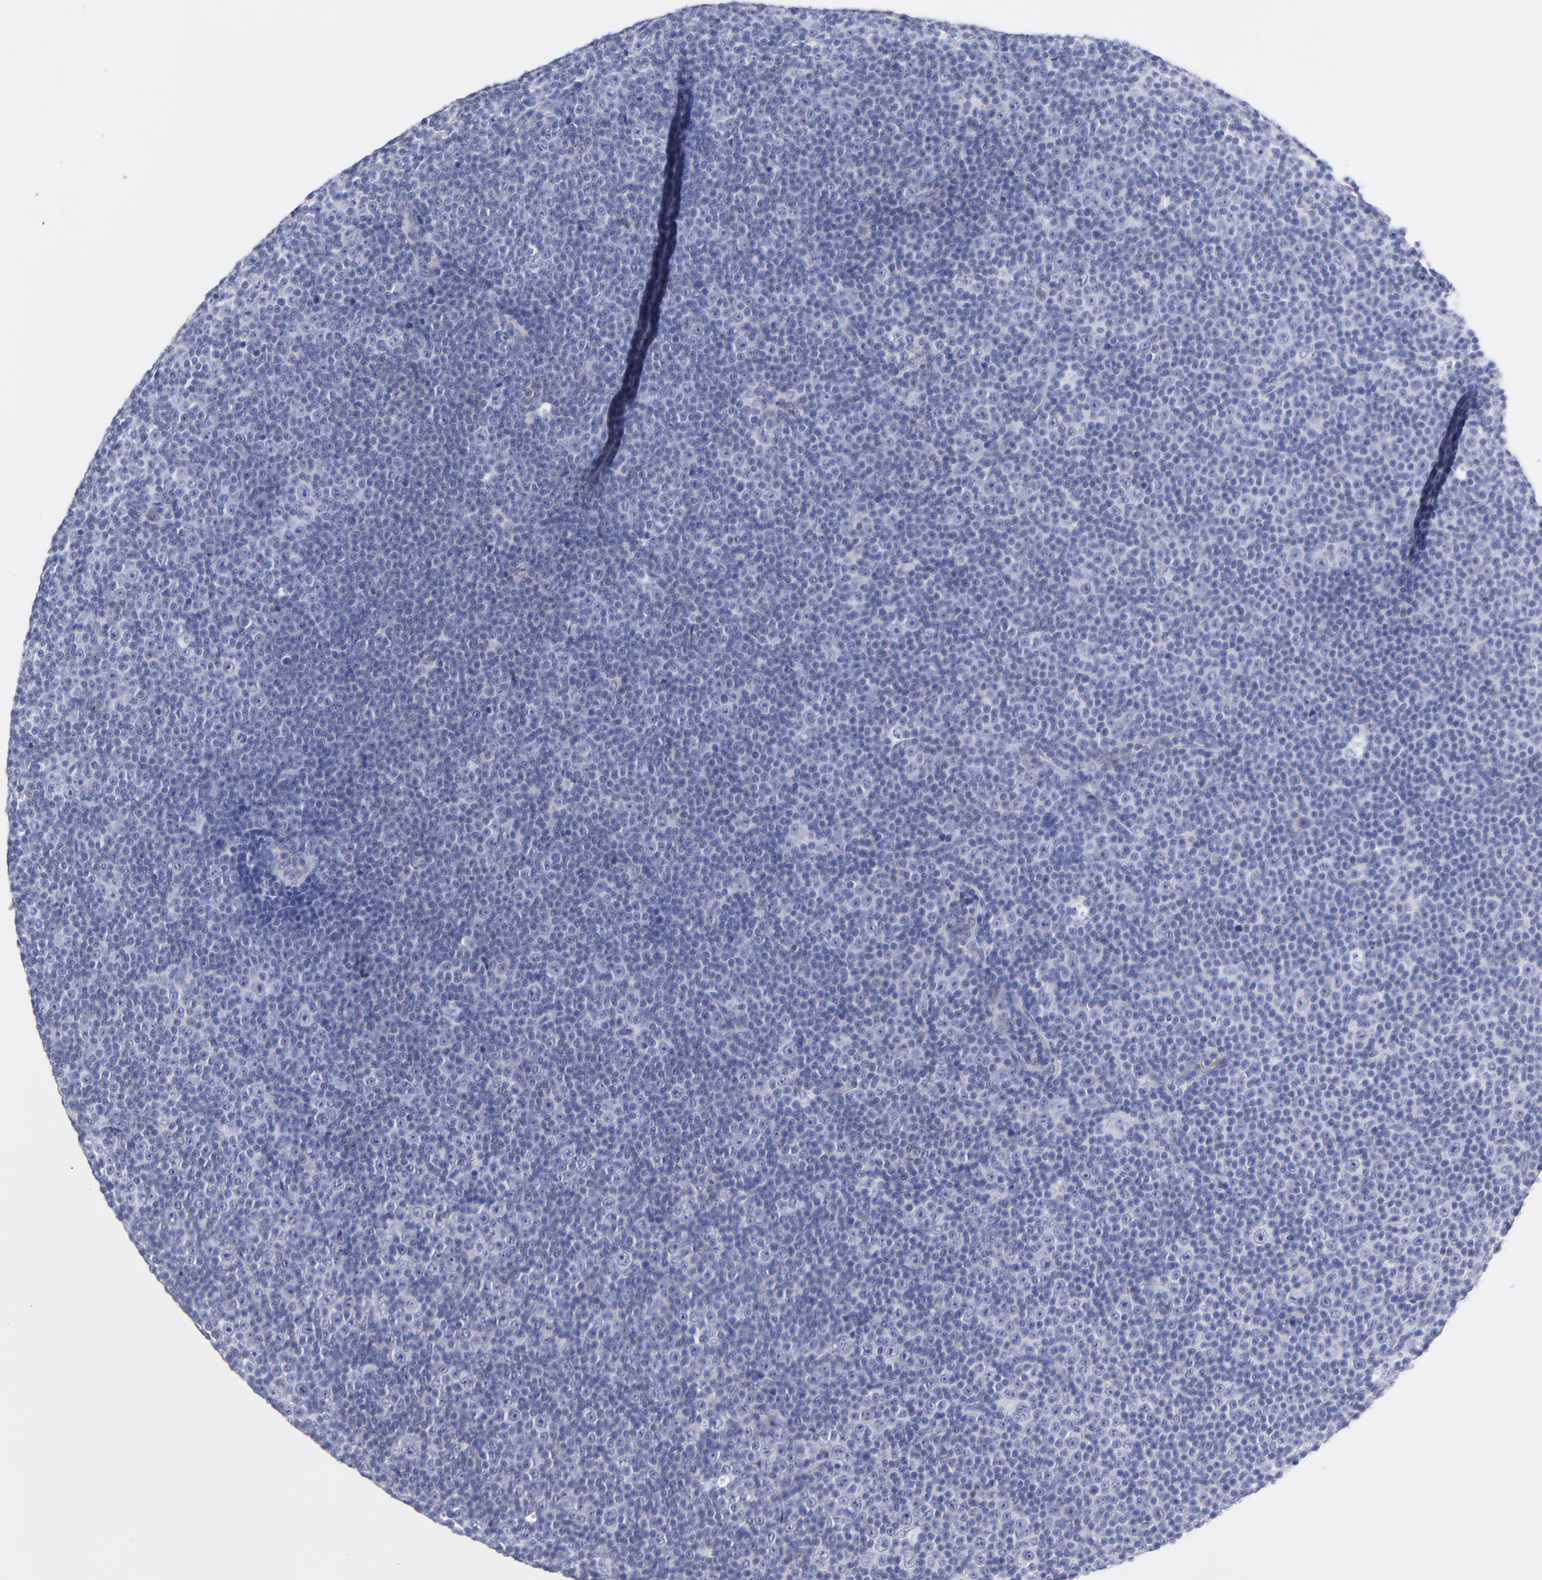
{"staining": {"intensity": "negative", "quantity": "none", "location": "none"}, "tissue": "lymphoma", "cell_type": "Tumor cells", "image_type": "cancer", "snomed": [{"axis": "morphology", "description": "Malignant lymphoma, non-Hodgkin's type, Low grade"}, {"axis": "topography", "description": "Lymph node"}], "caption": "Tumor cells show no significant positivity in lymphoma.", "gene": "DUSP9", "patient": {"sex": "female", "age": 67}}